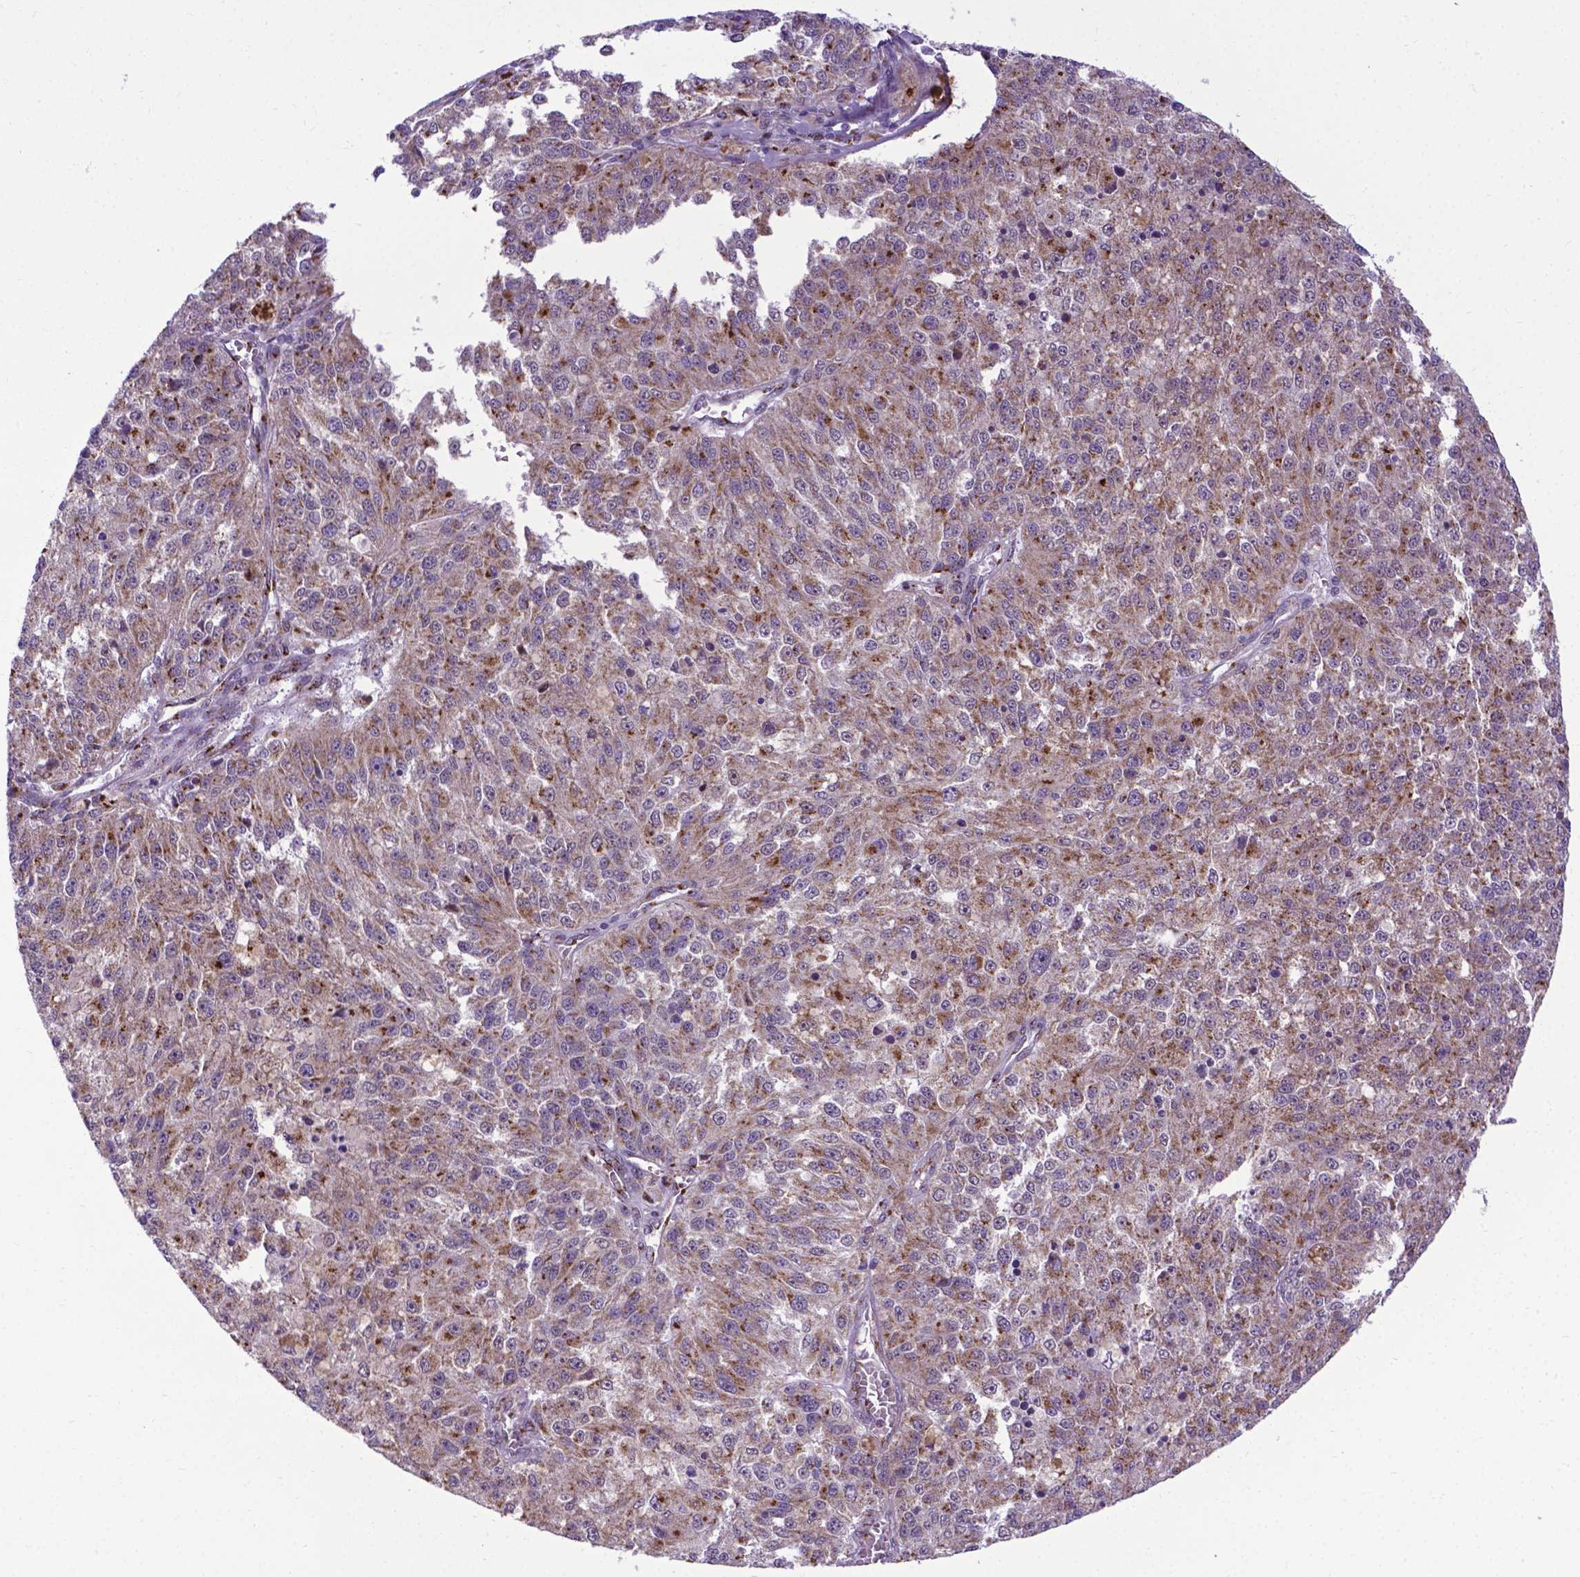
{"staining": {"intensity": "moderate", "quantity": "25%-75%", "location": "cytoplasmic/membranous"}, "tissue": "melanoma", "cell_type": "Tumor cells", "image_type": "cancer", "snomed": [{"axis": "morphology", "description": "Malignant melanoma, Metastatic site"}, {"axis": "topography", "description": "Lymph node"}], "caption": "Melanoma stained with a protein marker reveals moderate staining in tumor cells.", "gene": "MRPL10", "patient": {"sex": "female", "age": 64}}